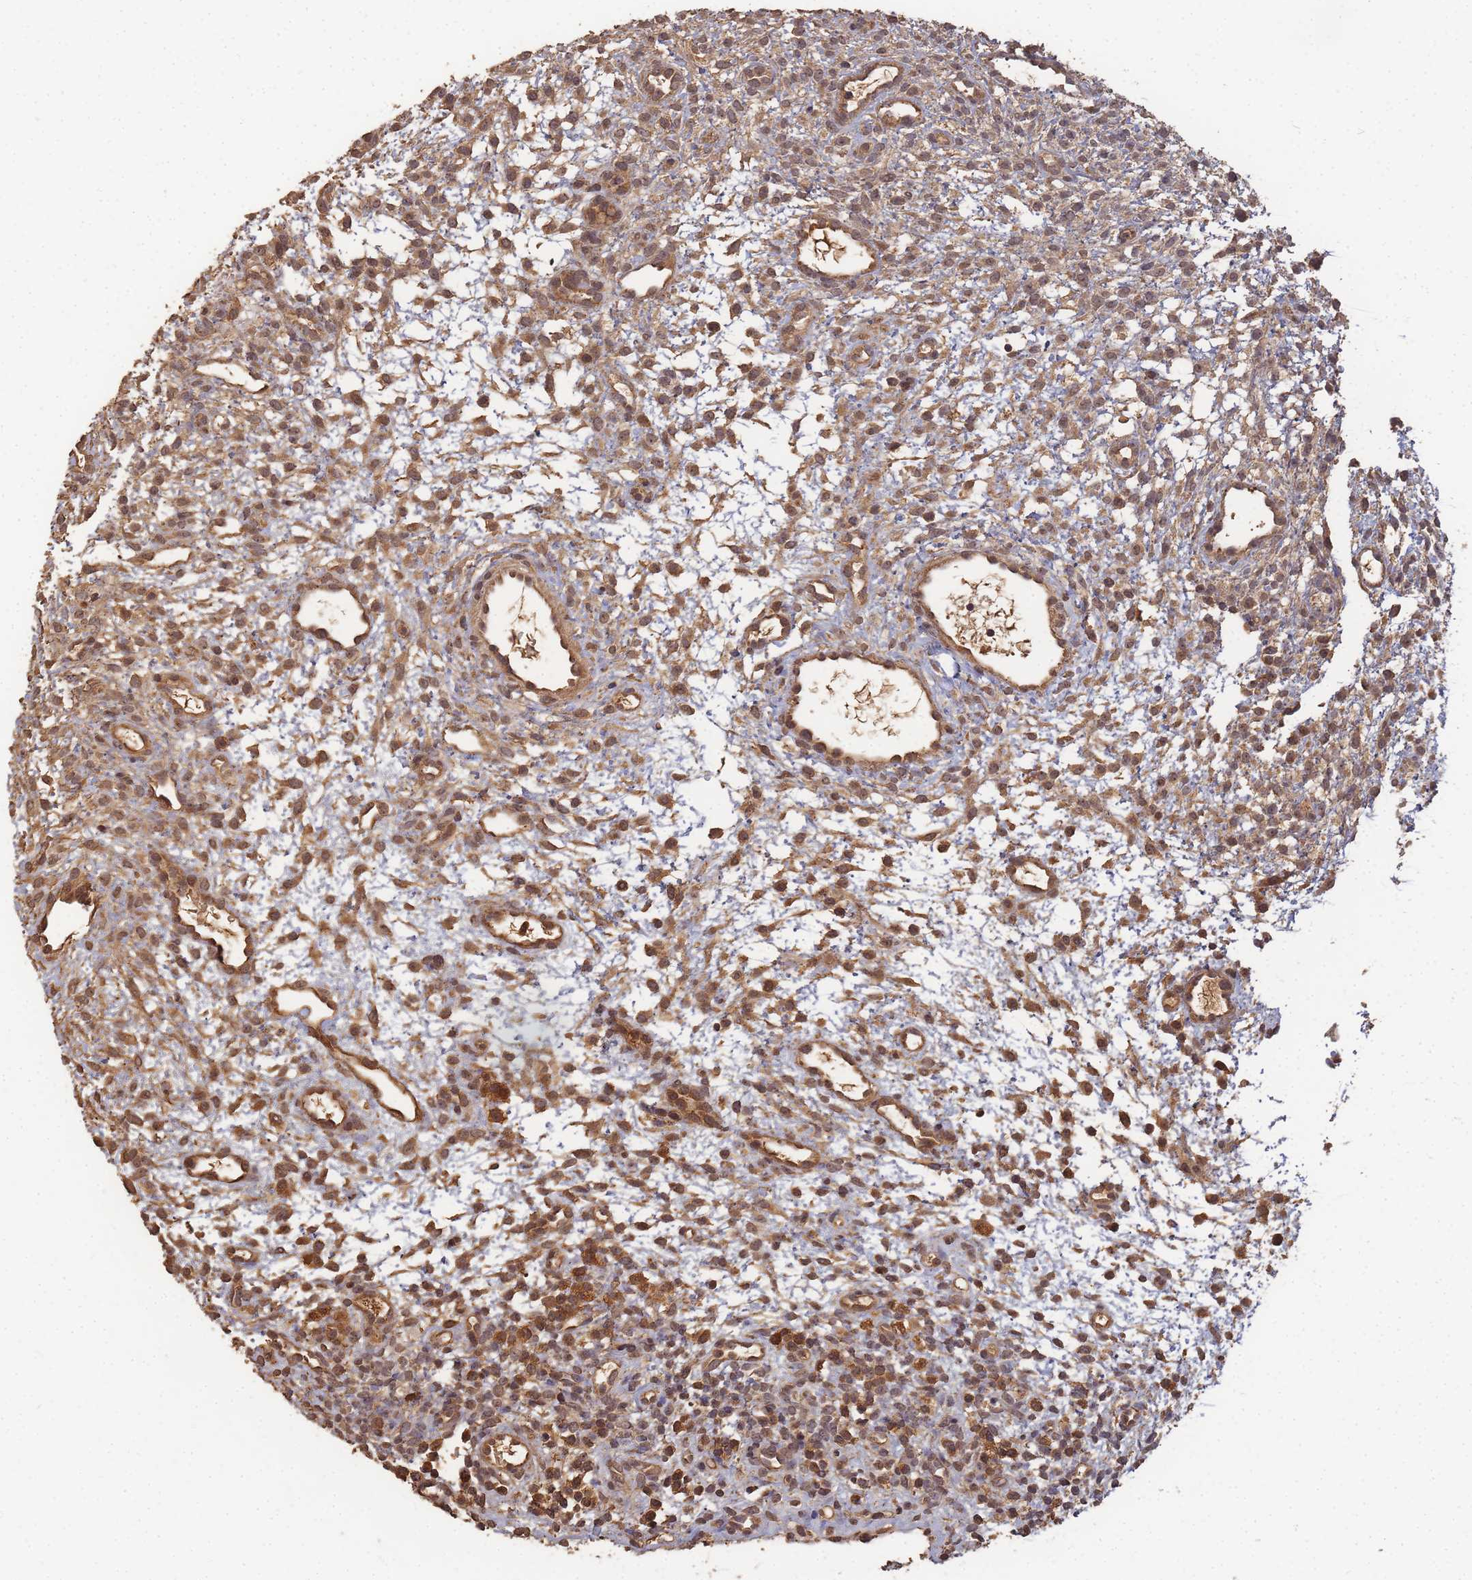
{"staining": {"intensity": "weak", "quantity": "25%-75%", "location": "cytoplasmic/membranous,nuclear"}, "tissue": "ovary", "cell_type": "Ovarian stroma cells", "image_type": "normal", "snomed": [{"axis": "morphology", "description": "Normal tissue, NOS"}, {"axis": "morphology", "description": "Cyst, NOS"}, {"axis": "topography", "description": "Ovary"}], "caption": "Normal ovary was stained to show a protein in brown. There is low levels of weak cytoplasmic/membranous,nuclear positivity in about 25%-75% of ovarian stroma cells. The protein is stained brown, and the nuclei are stained in blue (DAB (3,3'-diaminobenzidine) IHC with brightfield microscopy, high magnification).", "gene": "ALKBH1", "patient": {"sex": "female", "age": 18}}